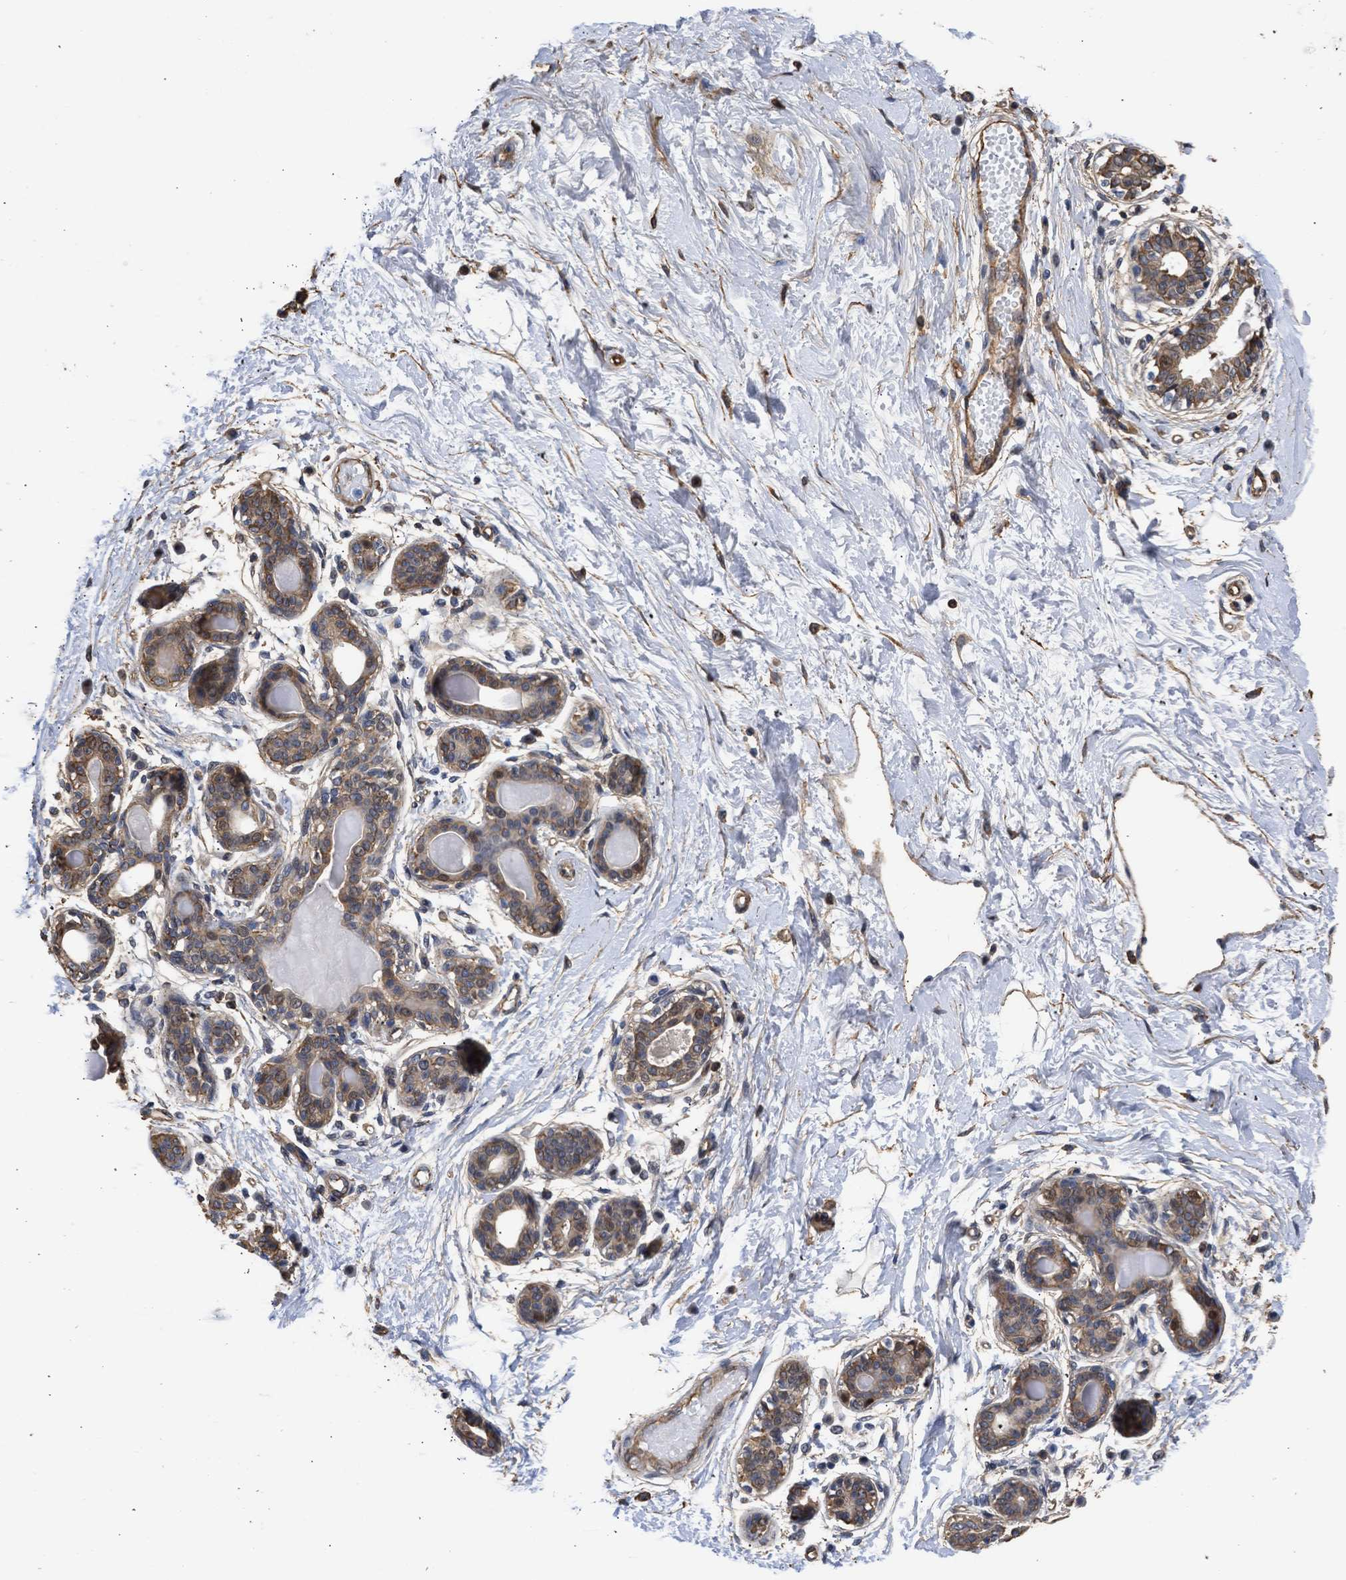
{"staining": {"intensity": "negative", "quantity": "none", "location": "none"}, "tissue": "breast", "cell_type": "Adipocytes", "image_type": "normal", "snomed": [{"axis": "morphology", "description": "Normal tissue, NOS"}, {"axis": "topography", "description": "Breast"}], "caption": "IHC of unremarkable human breast displays no expression in adipocytes.", "gene": "MAS1L", "patient": {"sex": "female", "age": 45}}